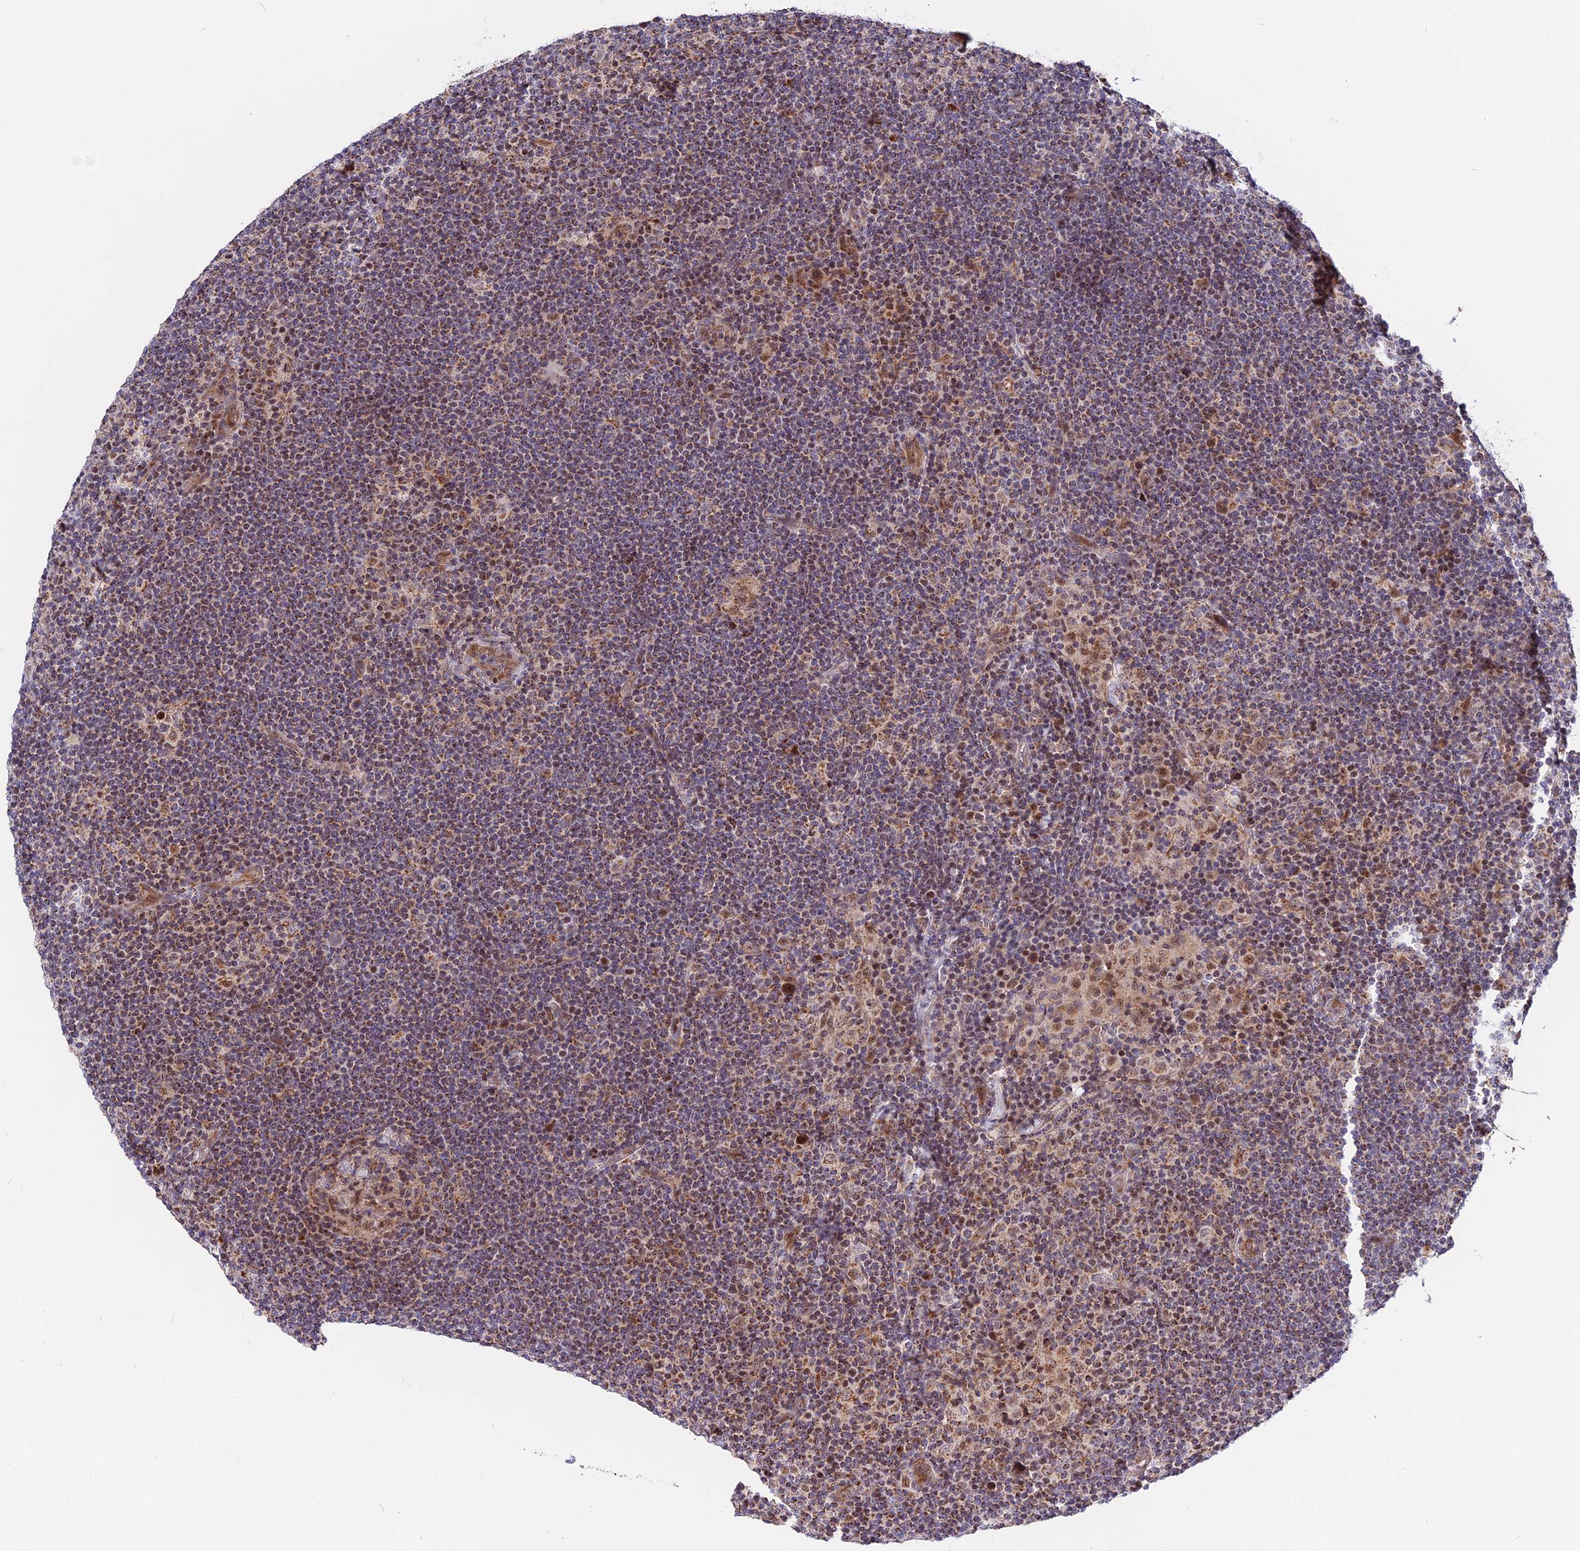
{"staining": {"intensity": "weak", "quantity": ">75%", "location": "cytoplasmic/membranous"}, "tissue": "lymphoma", "cell_type": "Tumor cells", "image_type": "cancer", "snomed": [{"axis": "morphology", "description": "Hodgkin's disease, NOS"}, {"axis": "topography", "description": "Lymph node"}], "caption": "A high-resolution image shows immunohistochemistry staining of lymphoma, which shows weak cytoplasmic/membranous staining in about >75% of tumor cells. (Stains: DAB (3,3'-diaminobenzidine) in brown, nuclei in blue, Microscopy: brightfield microscopy at high magnification).", "gene": "FAM174C", "patient": {"sex": "female", "age": 57}}